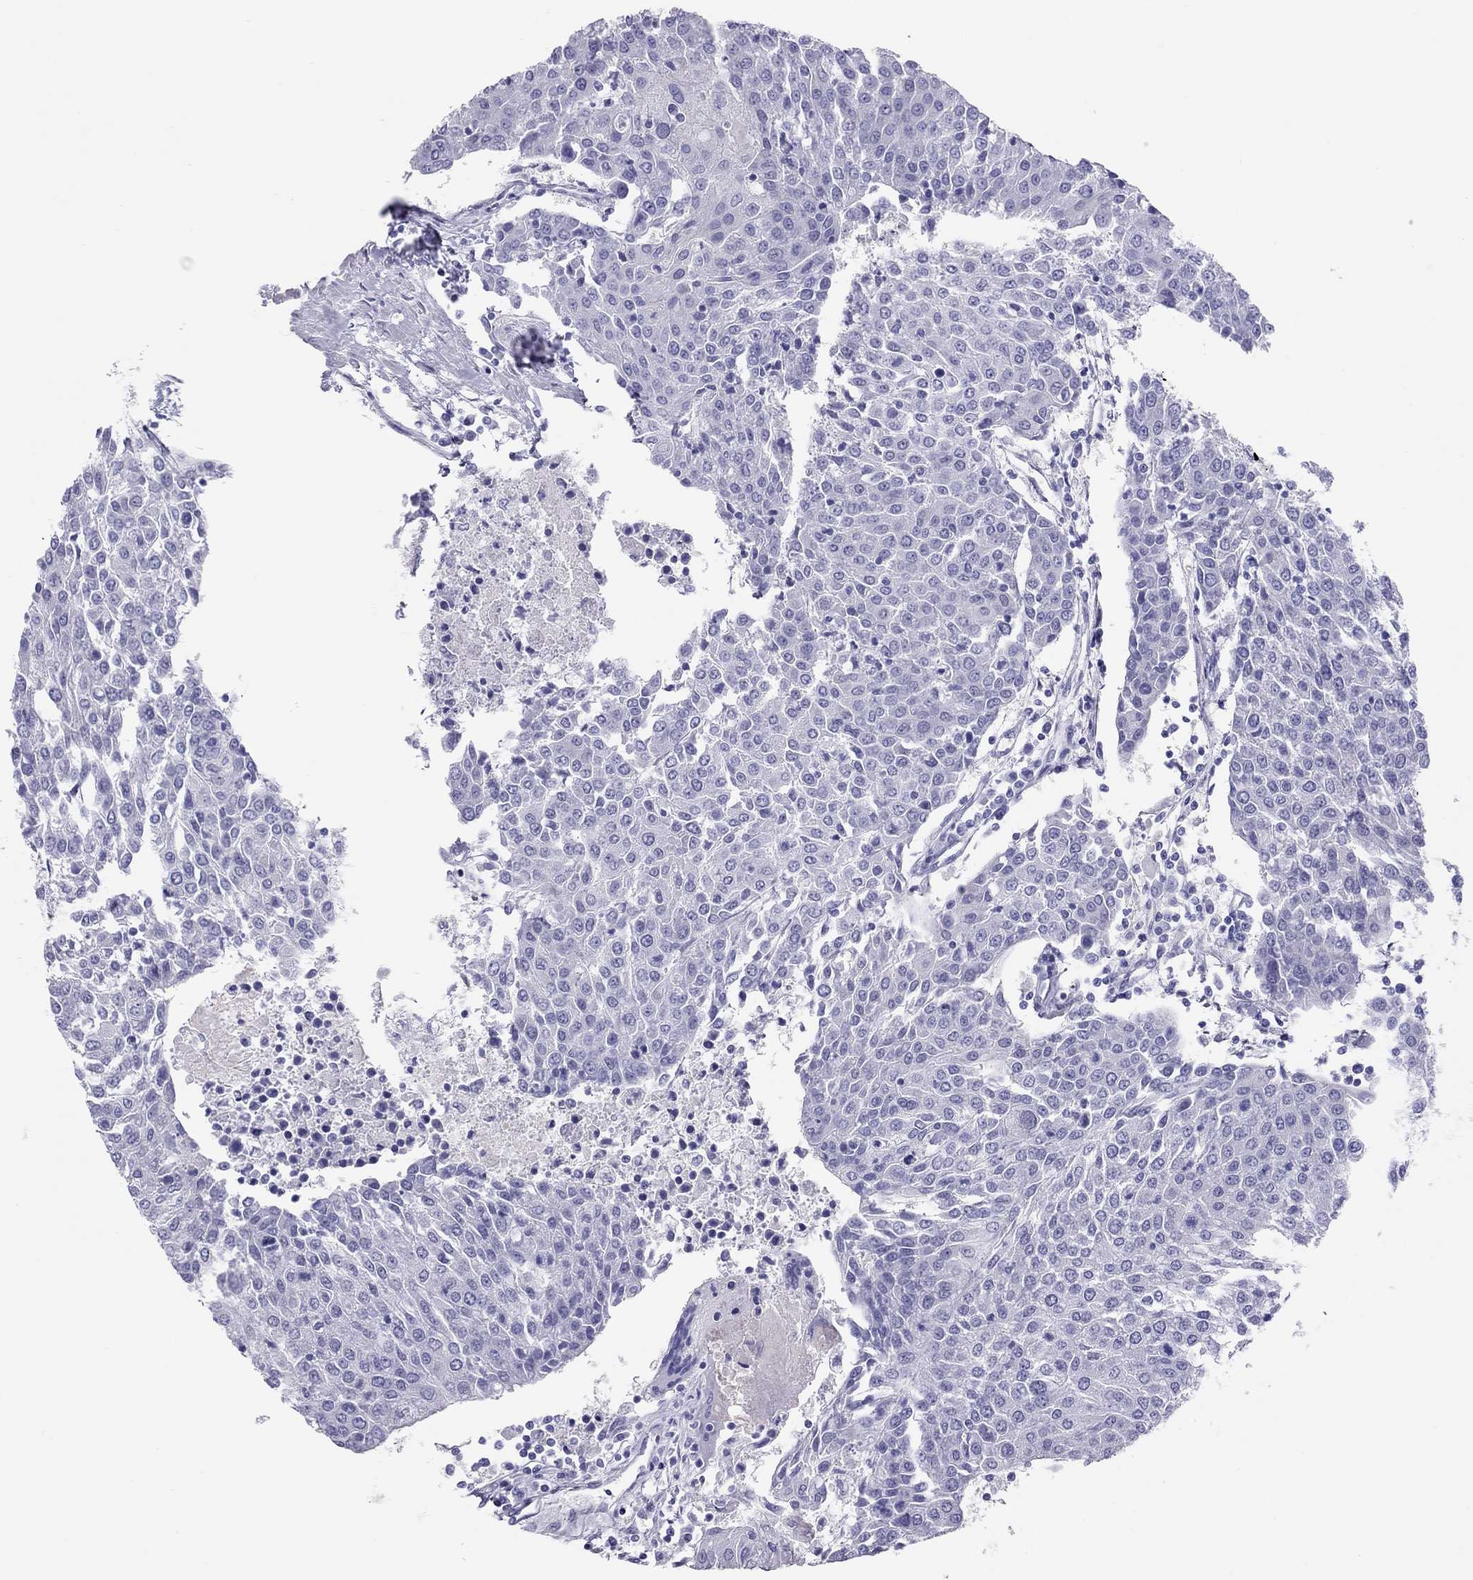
{"staining": {"intensity": "negative", "quantity": "none", "location": "none"}, "tissue": "urothelial cancer", "cell_type": "Tumor cells", "image_type": "cancer", "snomed": [{"axis": "morphology", "description": "Urothelial carcinoma, High grade"}, {"axis": "topography", "description": "Urinary bladder"}], "caption": "DAB immunohistochemical staining of human high-grade urothelial carcinoma exhibits no significant positivity in tumor cells.", "gene": "PSMB11", "patient": {"sex": "female", "age": 85}}